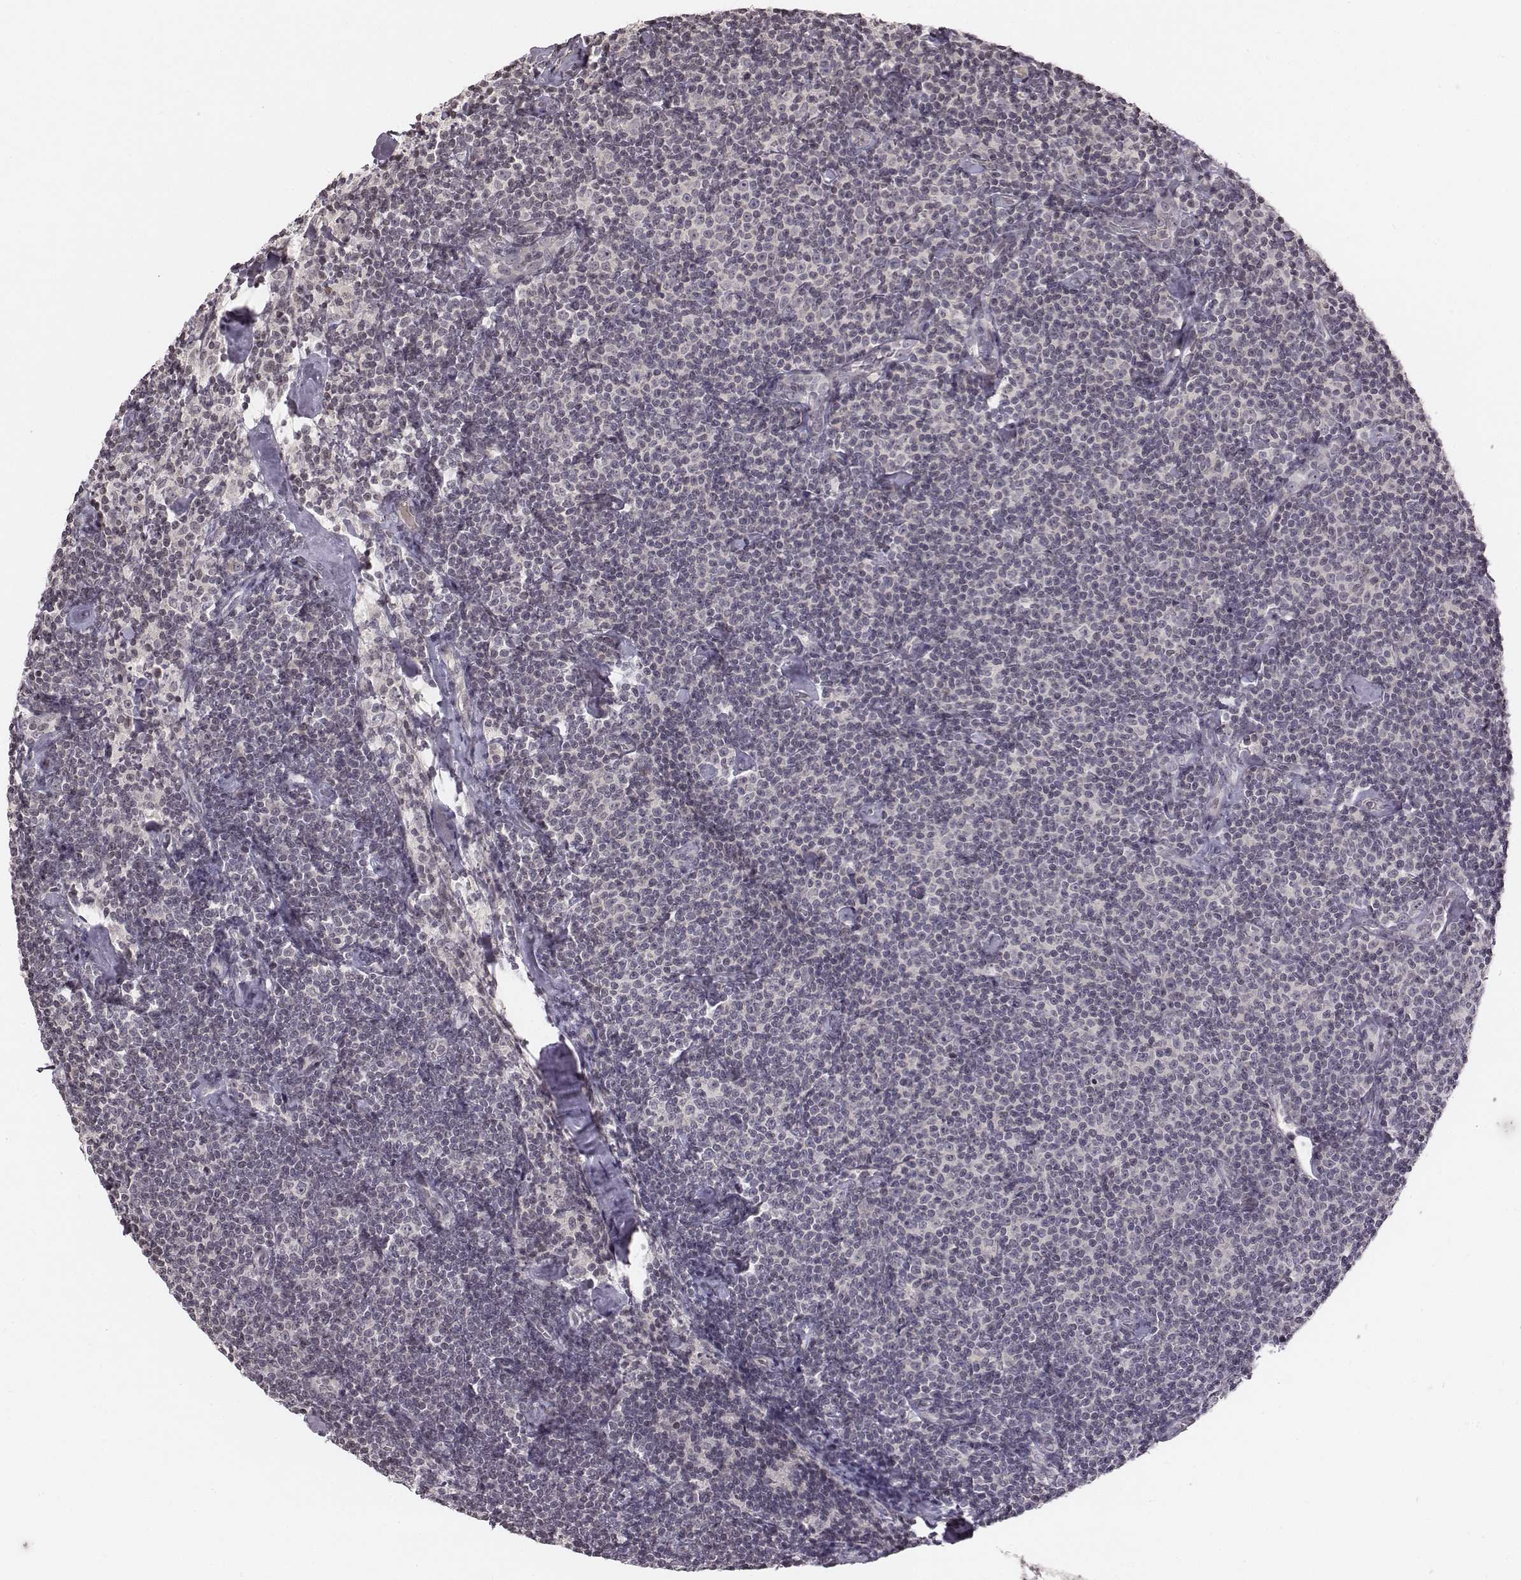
{"staining": {"intensity": "negative", "quantity": "none", "location": "none"}, "tissue": "lymphoma", "cell_type": "Tumor cells", "image_type": "cancer", "snomed": [{"axis": "morphology", "description": "Malignant lymphoma, non-Hodgkin's type, Low grade"}, {"axis": "topography", "description": "Lymph node"}], "caption": "The micrograph exhibits no significant expression in tumor cells of lymphoma.", "gene": "GRM4", "patient": {"sex": "male", "age": 81}}